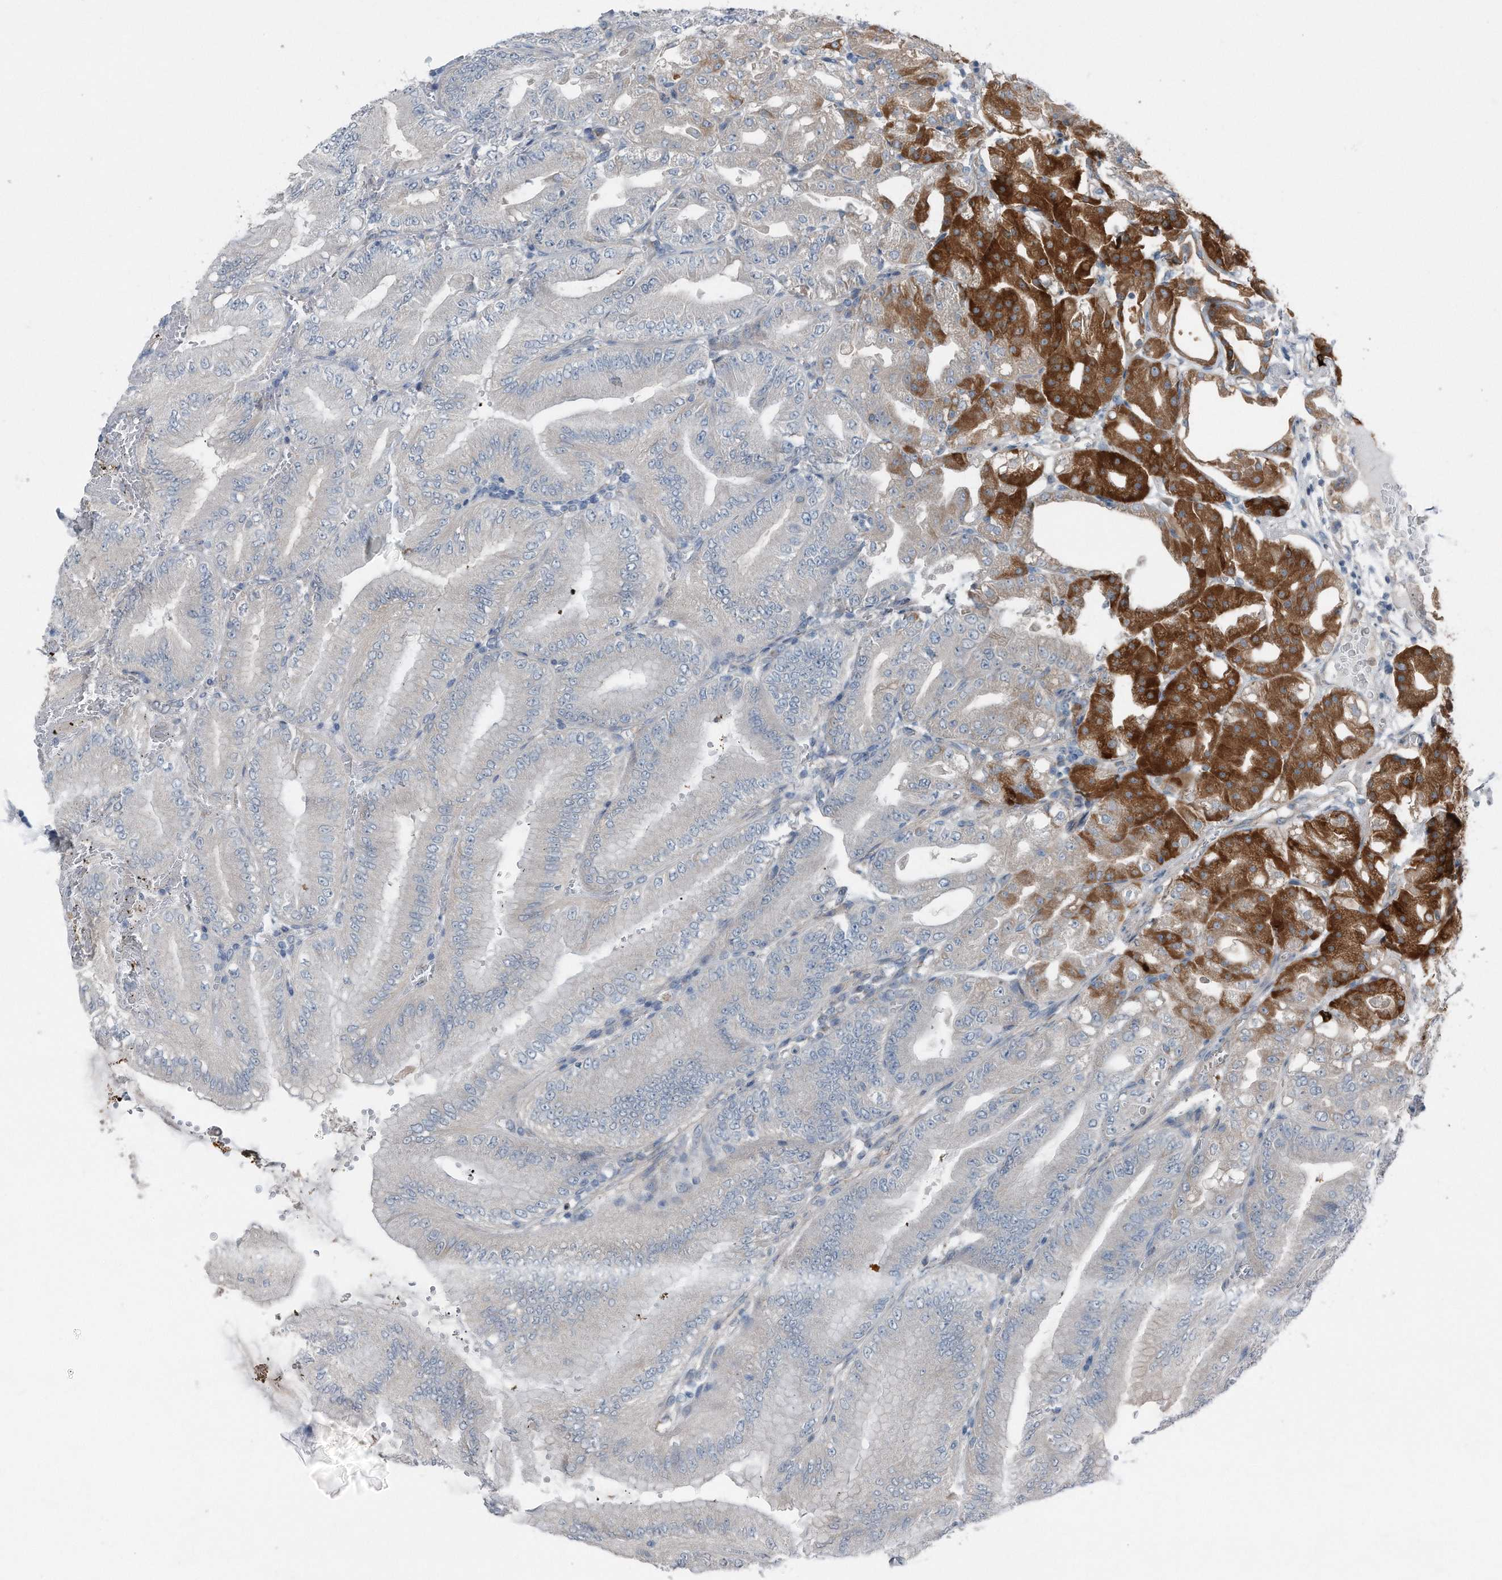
{"staining": {"intensity": "strong", "quantity": "<25%", "location": "cytoplasmic/membranous"}, "tissue": "stomach", "cell_type": "Glandular cells", "image_type": "normal", "snomed": [{"axis": "morphology", "description": "Normal tissue, NOS"}, {"axis": "topography", "description": "Stomach, lower"}], "caption": "Immunohistochemistry (IHC) micrograph of normal human stomach stained for a protein (brown), which exhibits medium levels of strong cytoplasmic/membranous staining in approximately <25% of glandular cells.", "gene": "YRDC", "patient": {"sex": "male", "age": 71}}